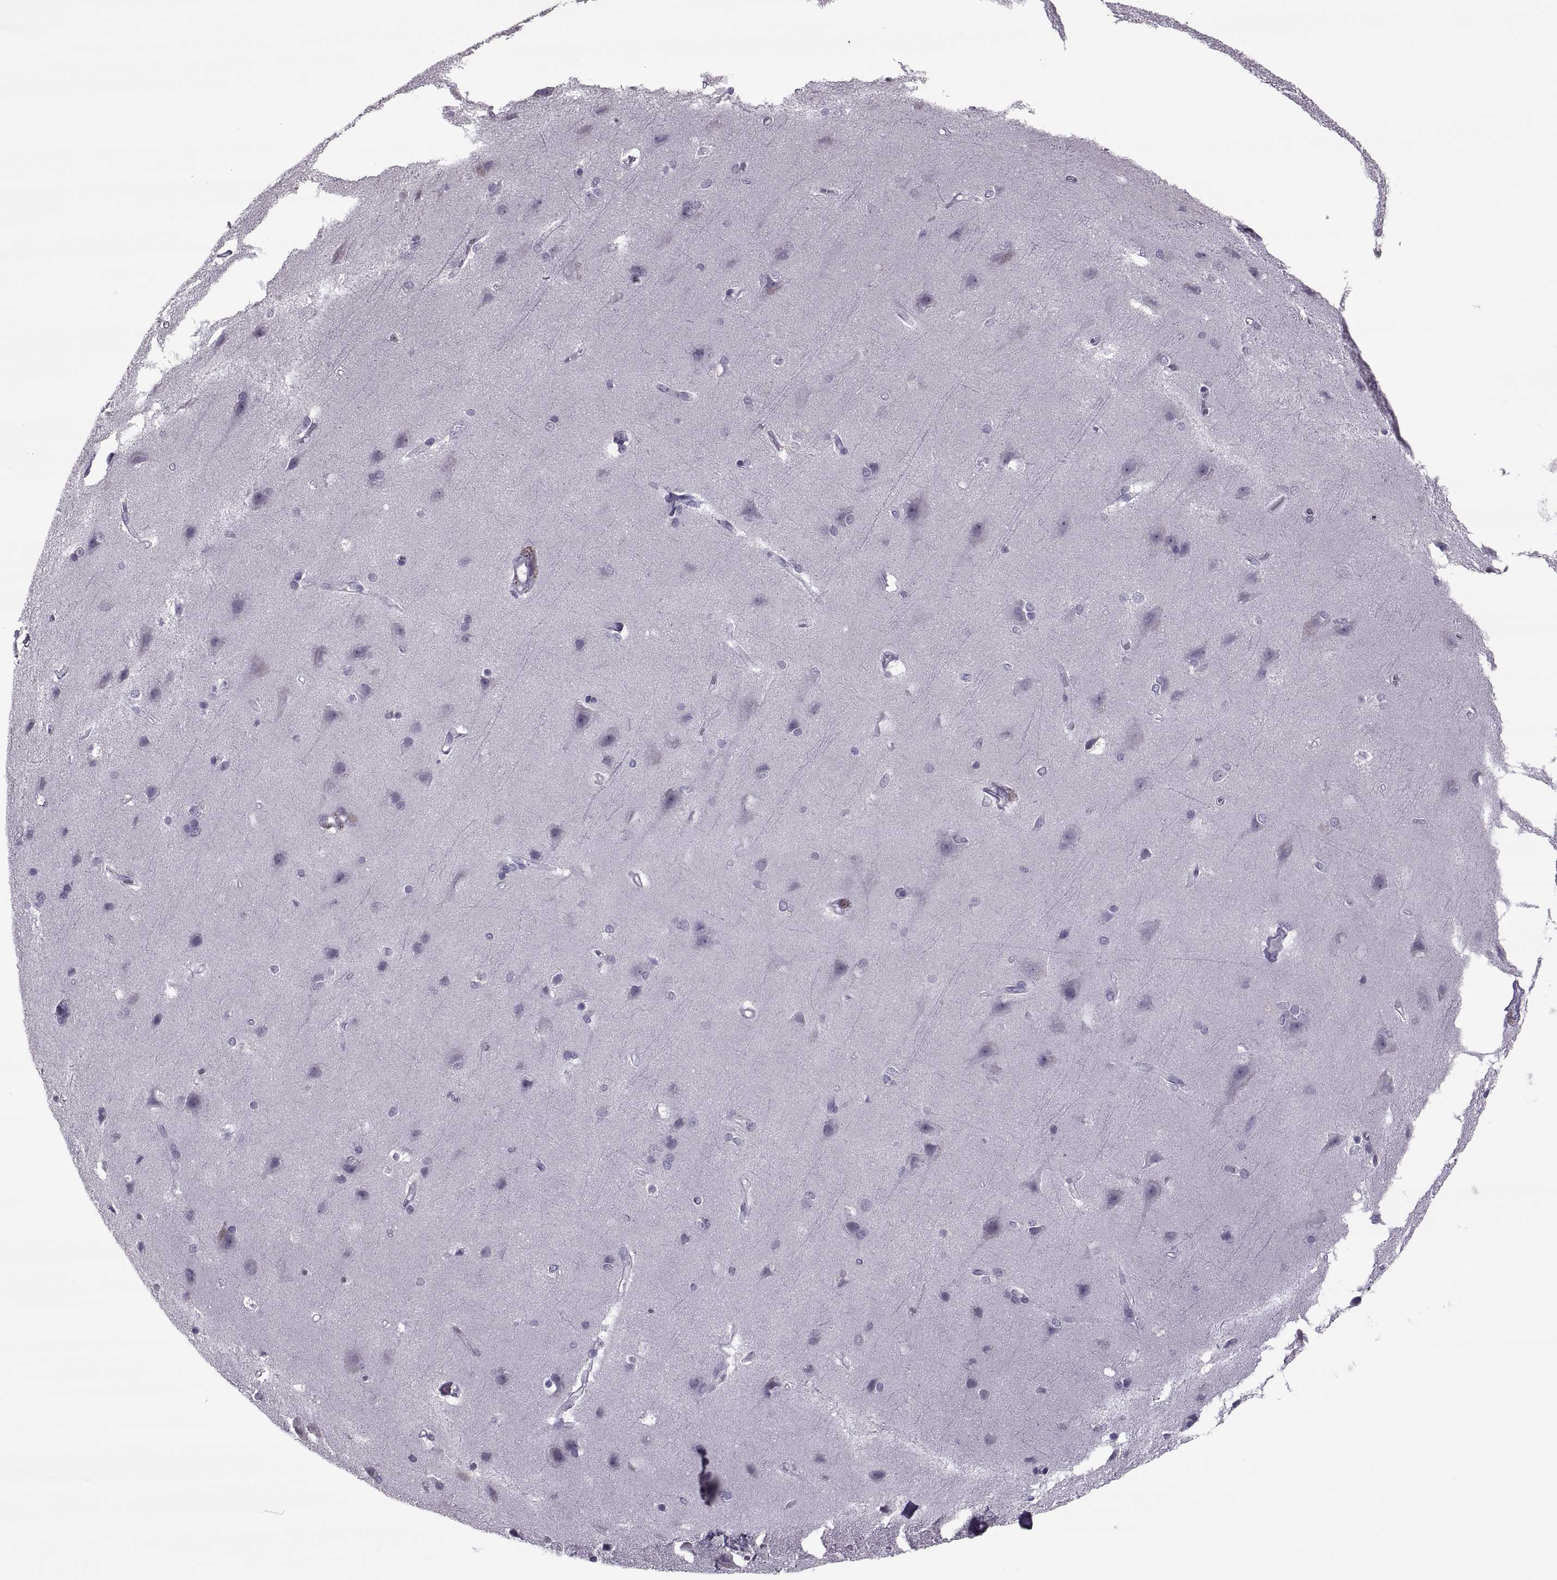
{"staining": {"intensity": "negative", "quantity": "none", "location": "none"}, "tissue": "cerebral cortex", "cell_type": "Endothelial cells", "image_type": "normal", "snomed": [{"axis": "morphology", "description": "Normal tissue, NOS"}, {"axis": "topography", "description": "Cerebral cortex"}], "caption": "An immunohistochemistry image of benign cerebral cortex is shown. There is no staining in endothelial cells of cerebral cortex.", "gene": "ODF3", "patient": {"sex": "male", "age": 37}}